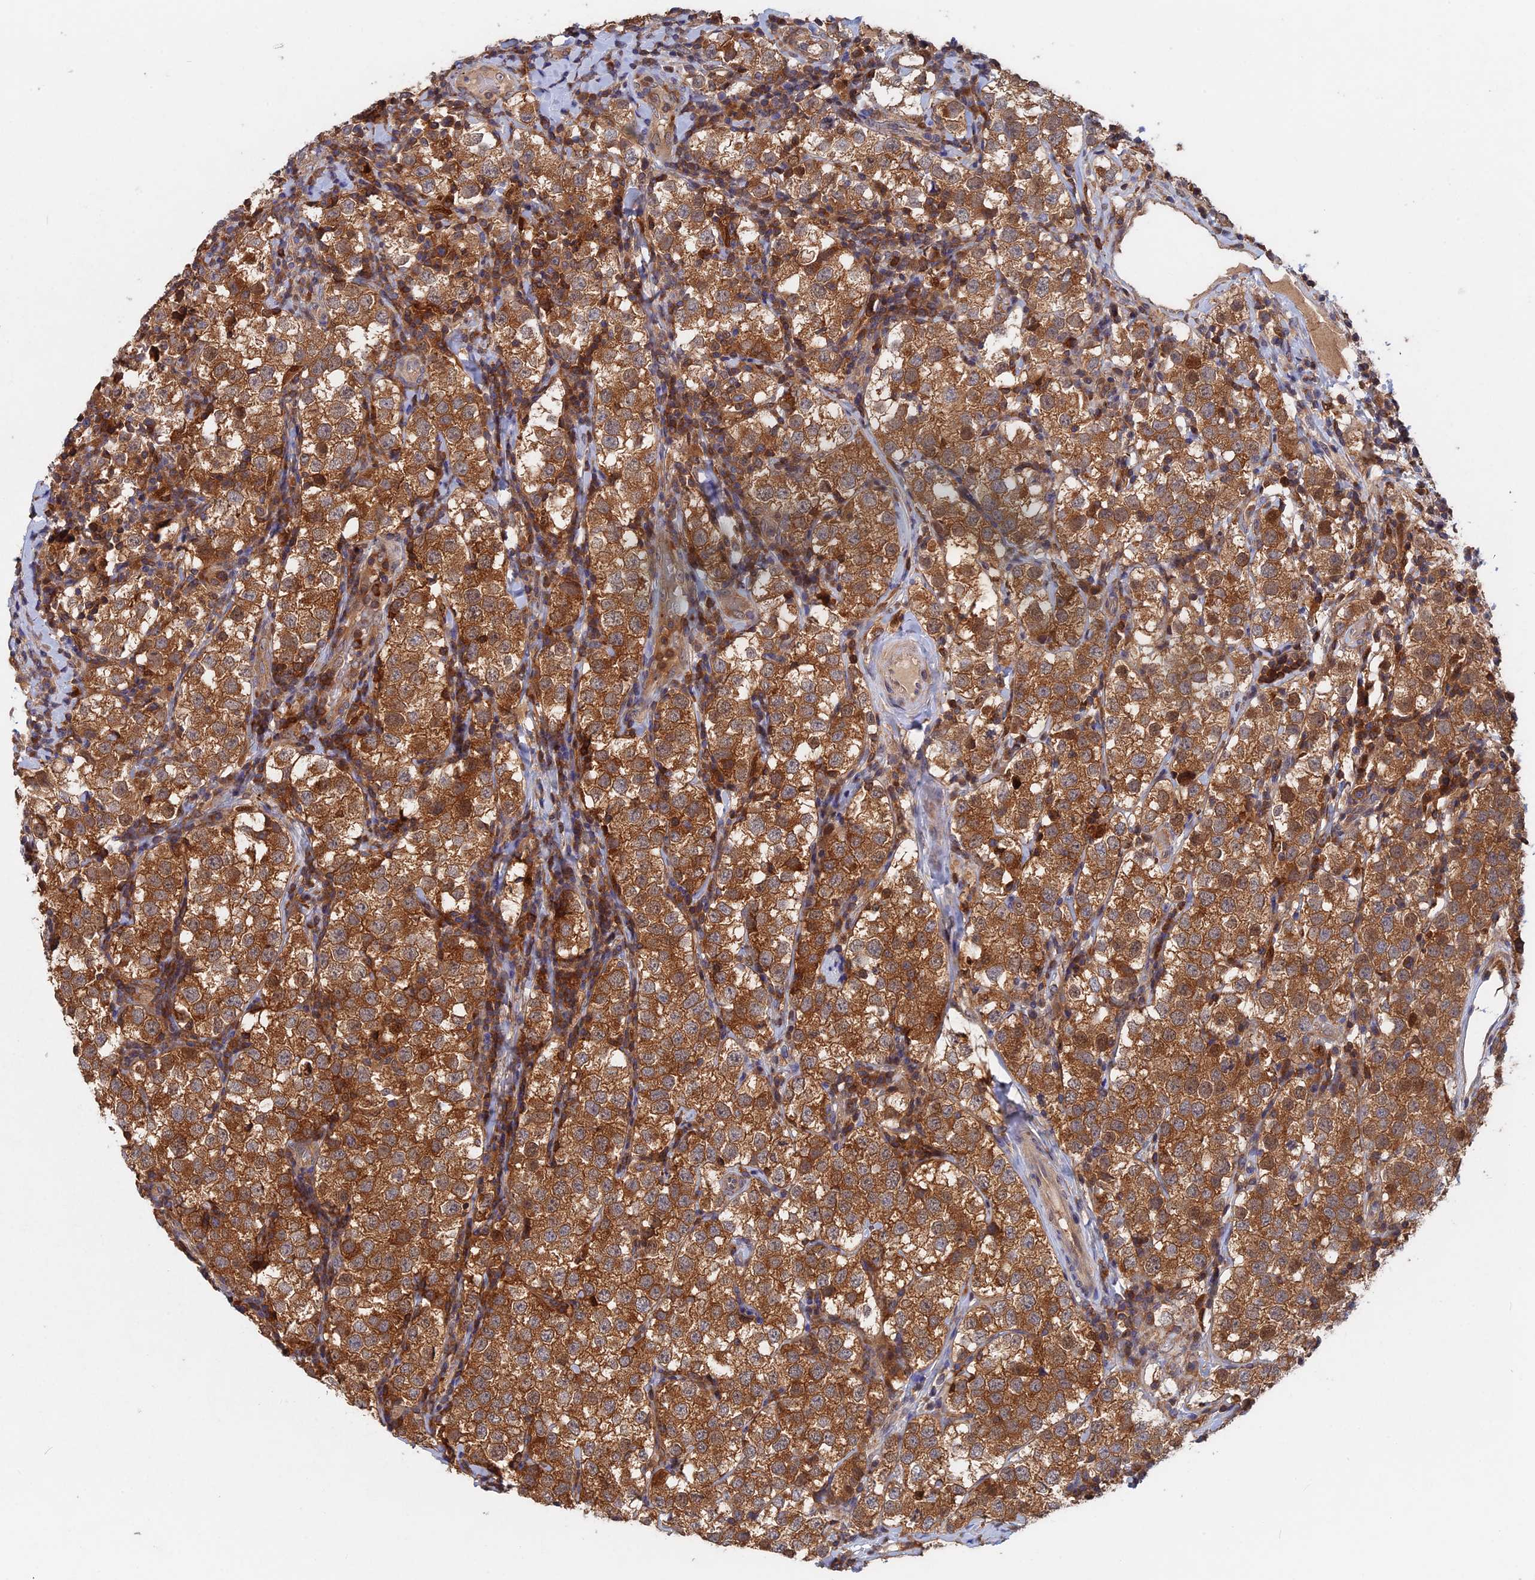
{"staining": {"intensity": "moderate", "quantity": ">75%", "location": "cytoplasmic/membranous"}, "tissue": "testis cancer", "cell_type": "Tumor cells", "image_type": "cancer", "snomed": [{"axis": "morphology", "description": "Seminoma, NOS"}, {"axis": "topography", "description": "Testis"}], "caption": "Tumor cells display moderate cytoplasmic/membranous staining in about >75% of cells in testis seminoma.", "gene": "BLVRA", "patient": {"sex": "male", "age": 34}}